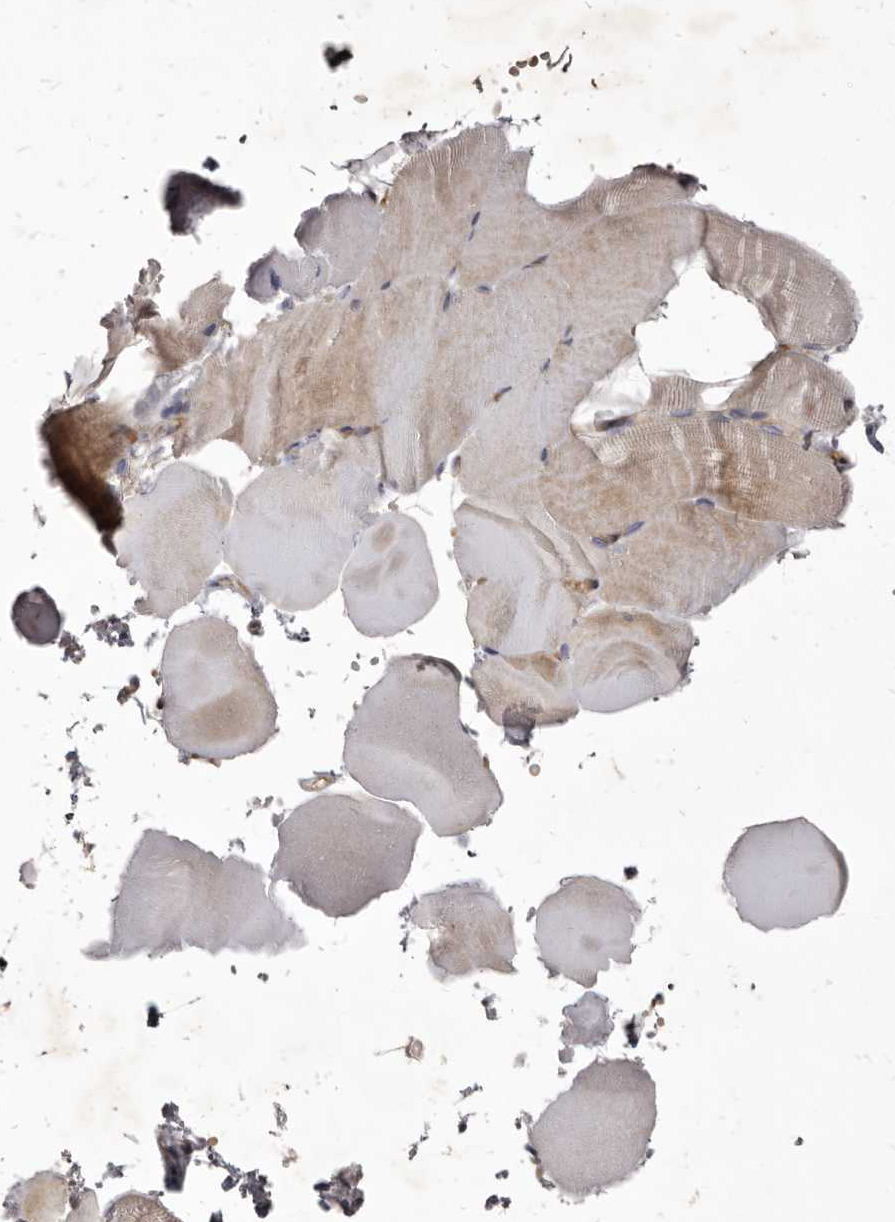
{"staining": {"intensity": "weak", "quantity": "<25%", "location": "cytoplasmic/membranous"}, "tissue": "skeletal muscle", "cell_type": "Myocytes", "image_type": "normal", "snomed": [{"axis": "morphology", "description": "Normal tissue, NOS"}, {"axis": "topography", "description": "Skeletal muscle"}, {"axis": "topography", "description": "Parathyroid gland"}], "caption": "The photomicrograph displays no staining of myocytes in unremarkable skeletal muscle. Brightfield microscopy of immunohistochemistry stained with DAB (brown) and hematoxylin (blue), captured at high magnification.", "gene": "FAS", "patient": {"sex": "female", "age": 37}}